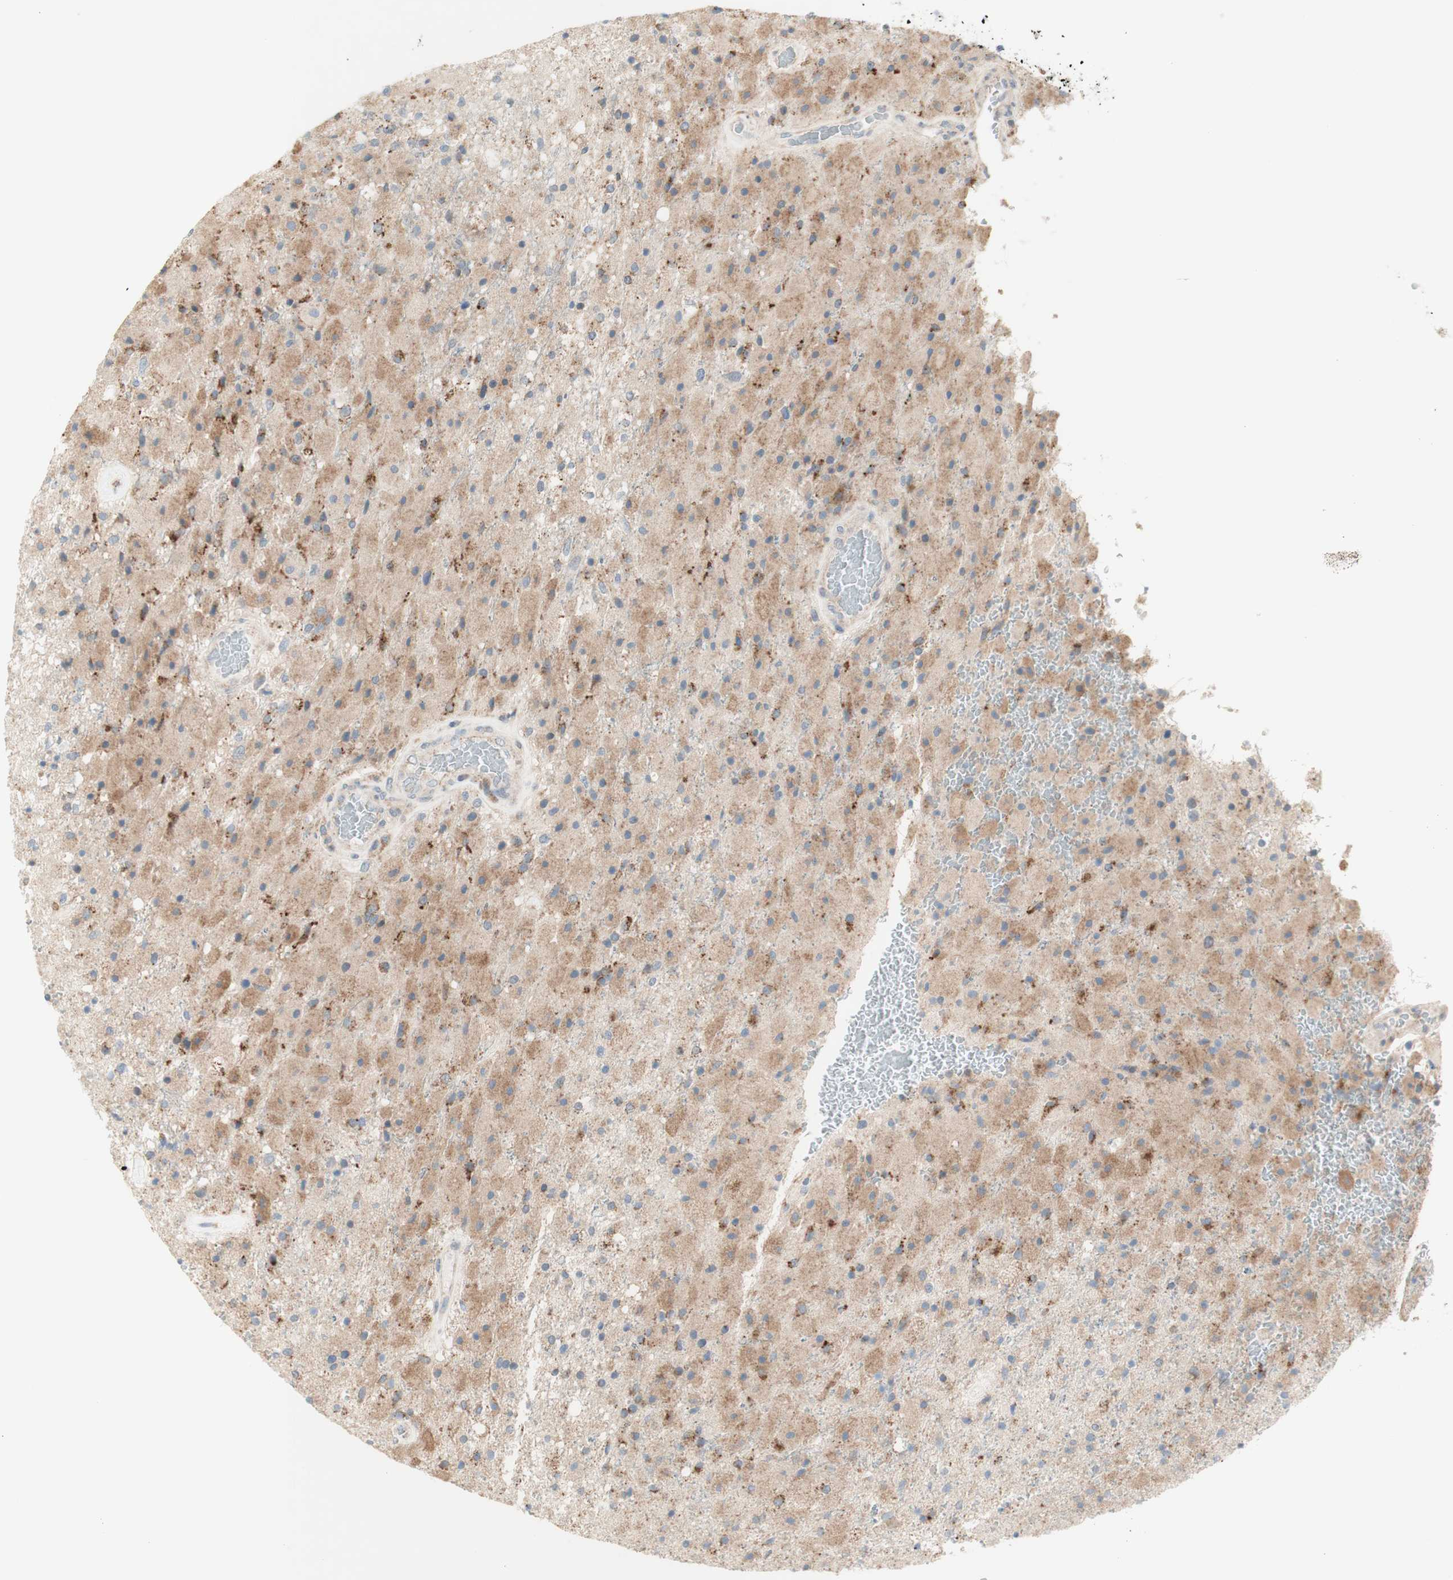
{"staining": {"intensity": "moderate", "quantity": "25%-75%", "location": "cytoplasmic/membranous"}, "tissue": "glioma", "cell_type": "Tumor cells", "image_type": "cancer", "snomed": [{"axis": "morphology", "description": "Normal tissue, NOS"}, {"axis": "morphology", "description": "Glioma, malignant, High grade"}, {"axis": "topography", "description": "Cerebral cortex"}], "caption": "Approximately 25%-75% of tumor cells in human malignant high-grade glioma display moderate cytoplasmic/membranous protein expression as visualized by brown immunohistochemical staining.", "gene": "GAPT", "patient": {"sex": "male", "age": 77}}